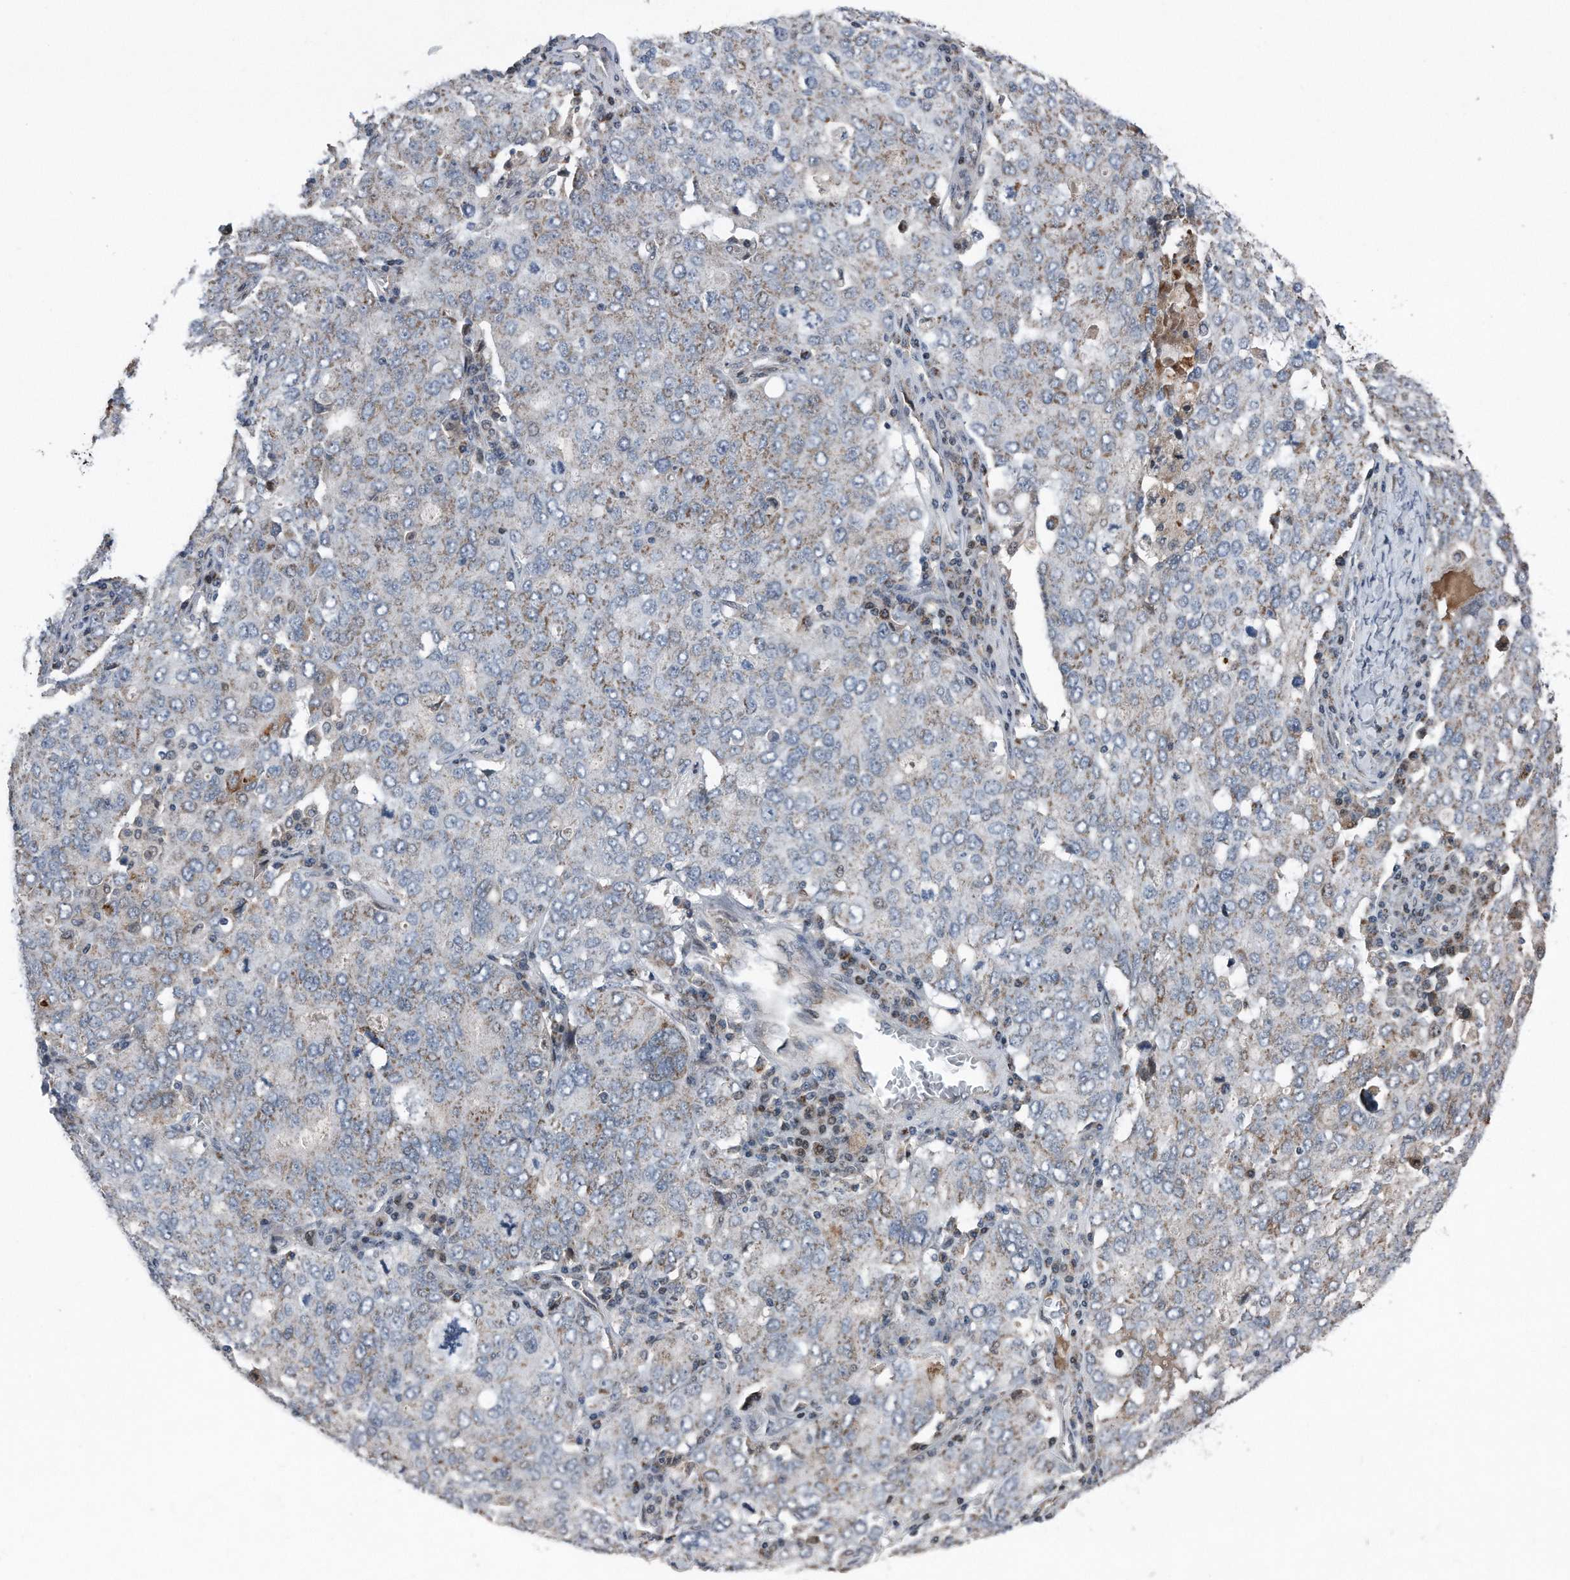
{"staining": {"intensity": "weak", "quantity": "25%-75%", "location": "cytoplasmic/membranous"}, "tissue": "ovarian cancer", "cell_type": "Tumor cells", "image_type": "cancer", "snomed": [{"axis": "morphology", "description": "Carcinoma, endometroid"}, {"axis": "topography", "description": "Ovary"}], "caption": "DAB (3,3'-diaminobenzidine) immunohistochemical staining of human ovarian cancer (endometroid carcinoma) displays weak cytoplasmic/membranous protein expression in about 25%-75% of tumor cells. Nuclei are stained in blue.", "gene": "DST", "patient": {"sex": "female", "age": 62}}